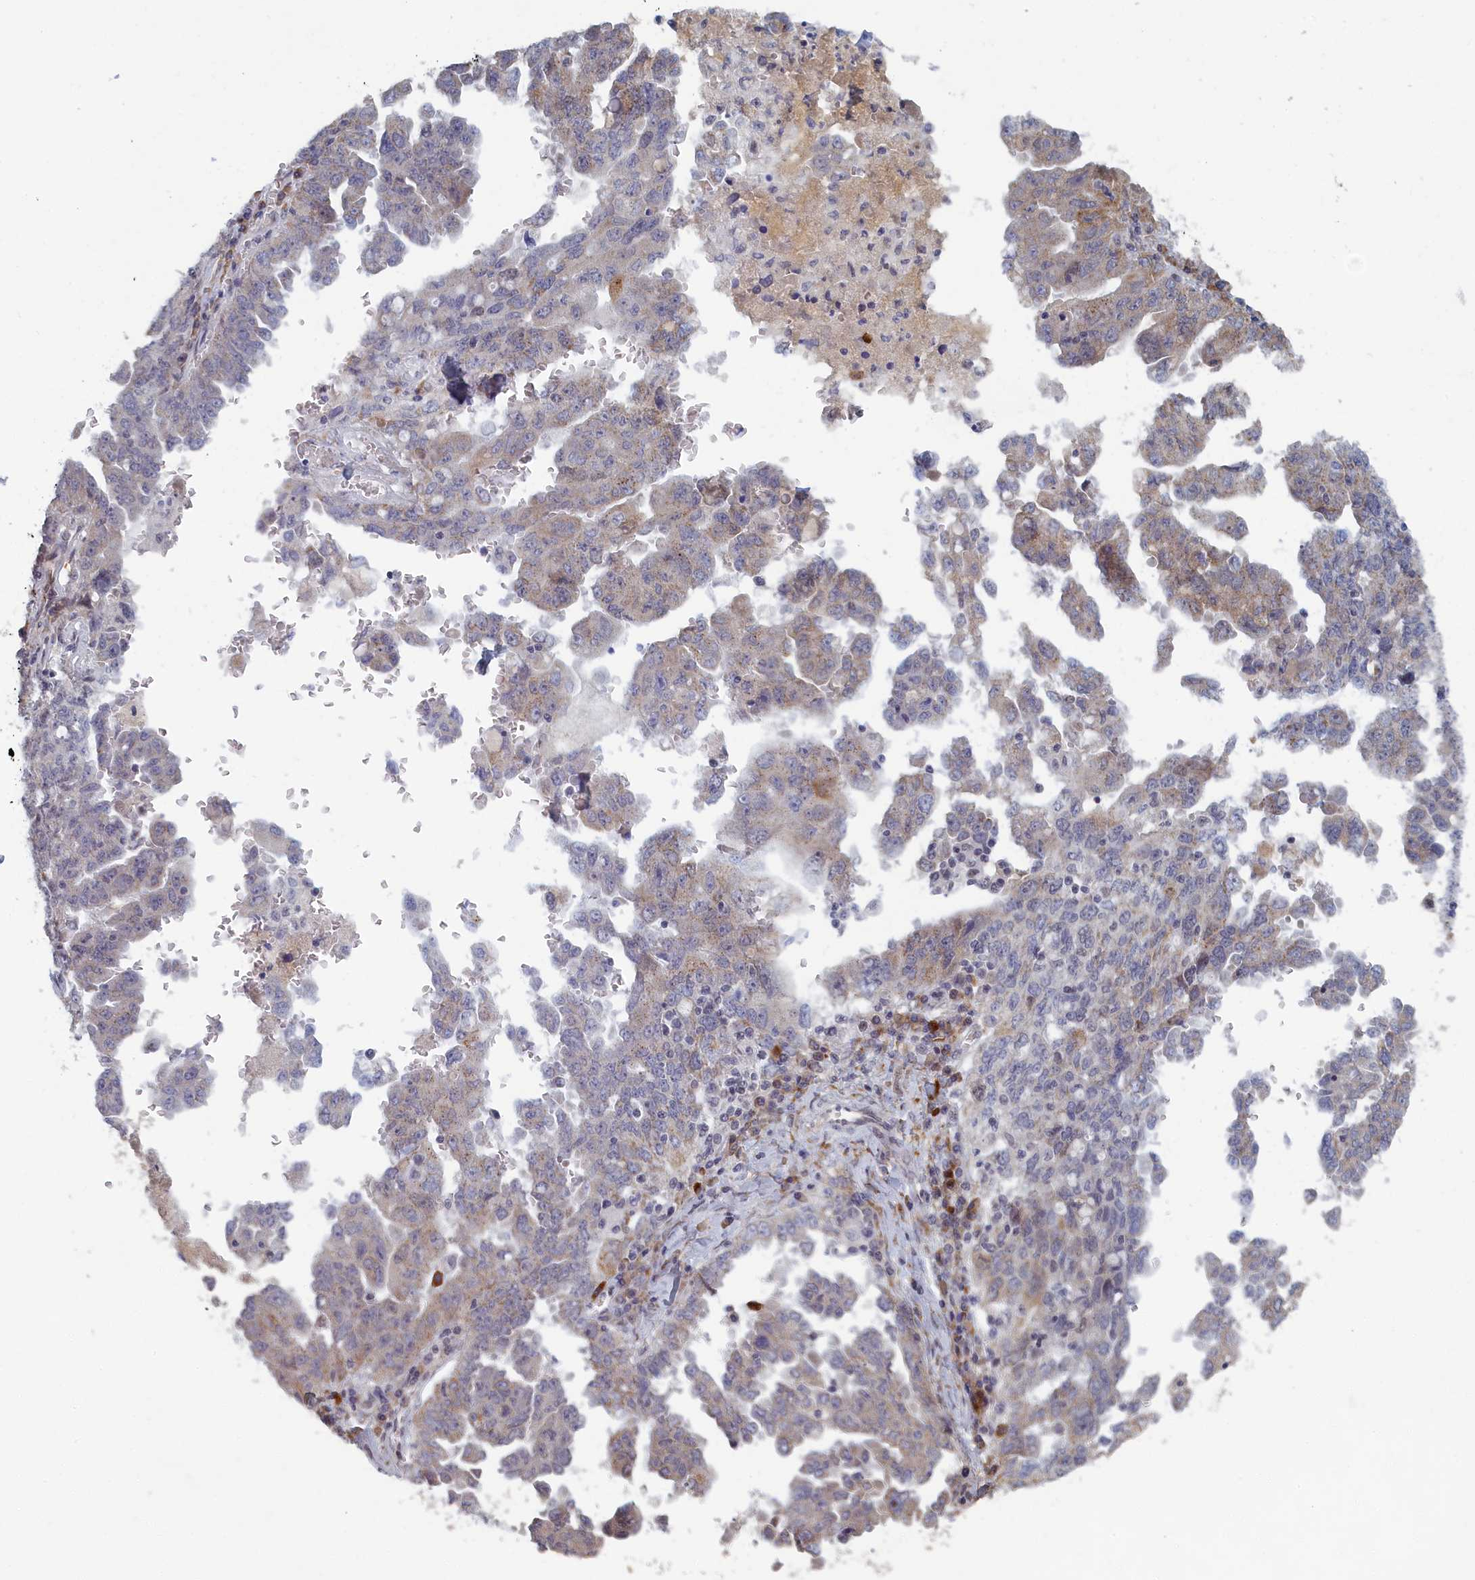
{"staining": {"intensity": "weak", "quantity": "<25%", "location": "cytoplasmic/membranous"}, "tissue": "ovarian cancer", "cell_type": "Tumor cells", "image_type": "cancer", "snomed": [{"axis": "morphology", "description": "Carcinoma, endometroid"}, {"axis": "topography", "description": "Ovary"}], "caption": "IHC micrograph of human ovarian endometroid carcinoma stained for a protein (brown), which demonstrates no expression in tumor cells.", "gene": "DNAJC17", "patient": {"sex": "female", "age": 62}}